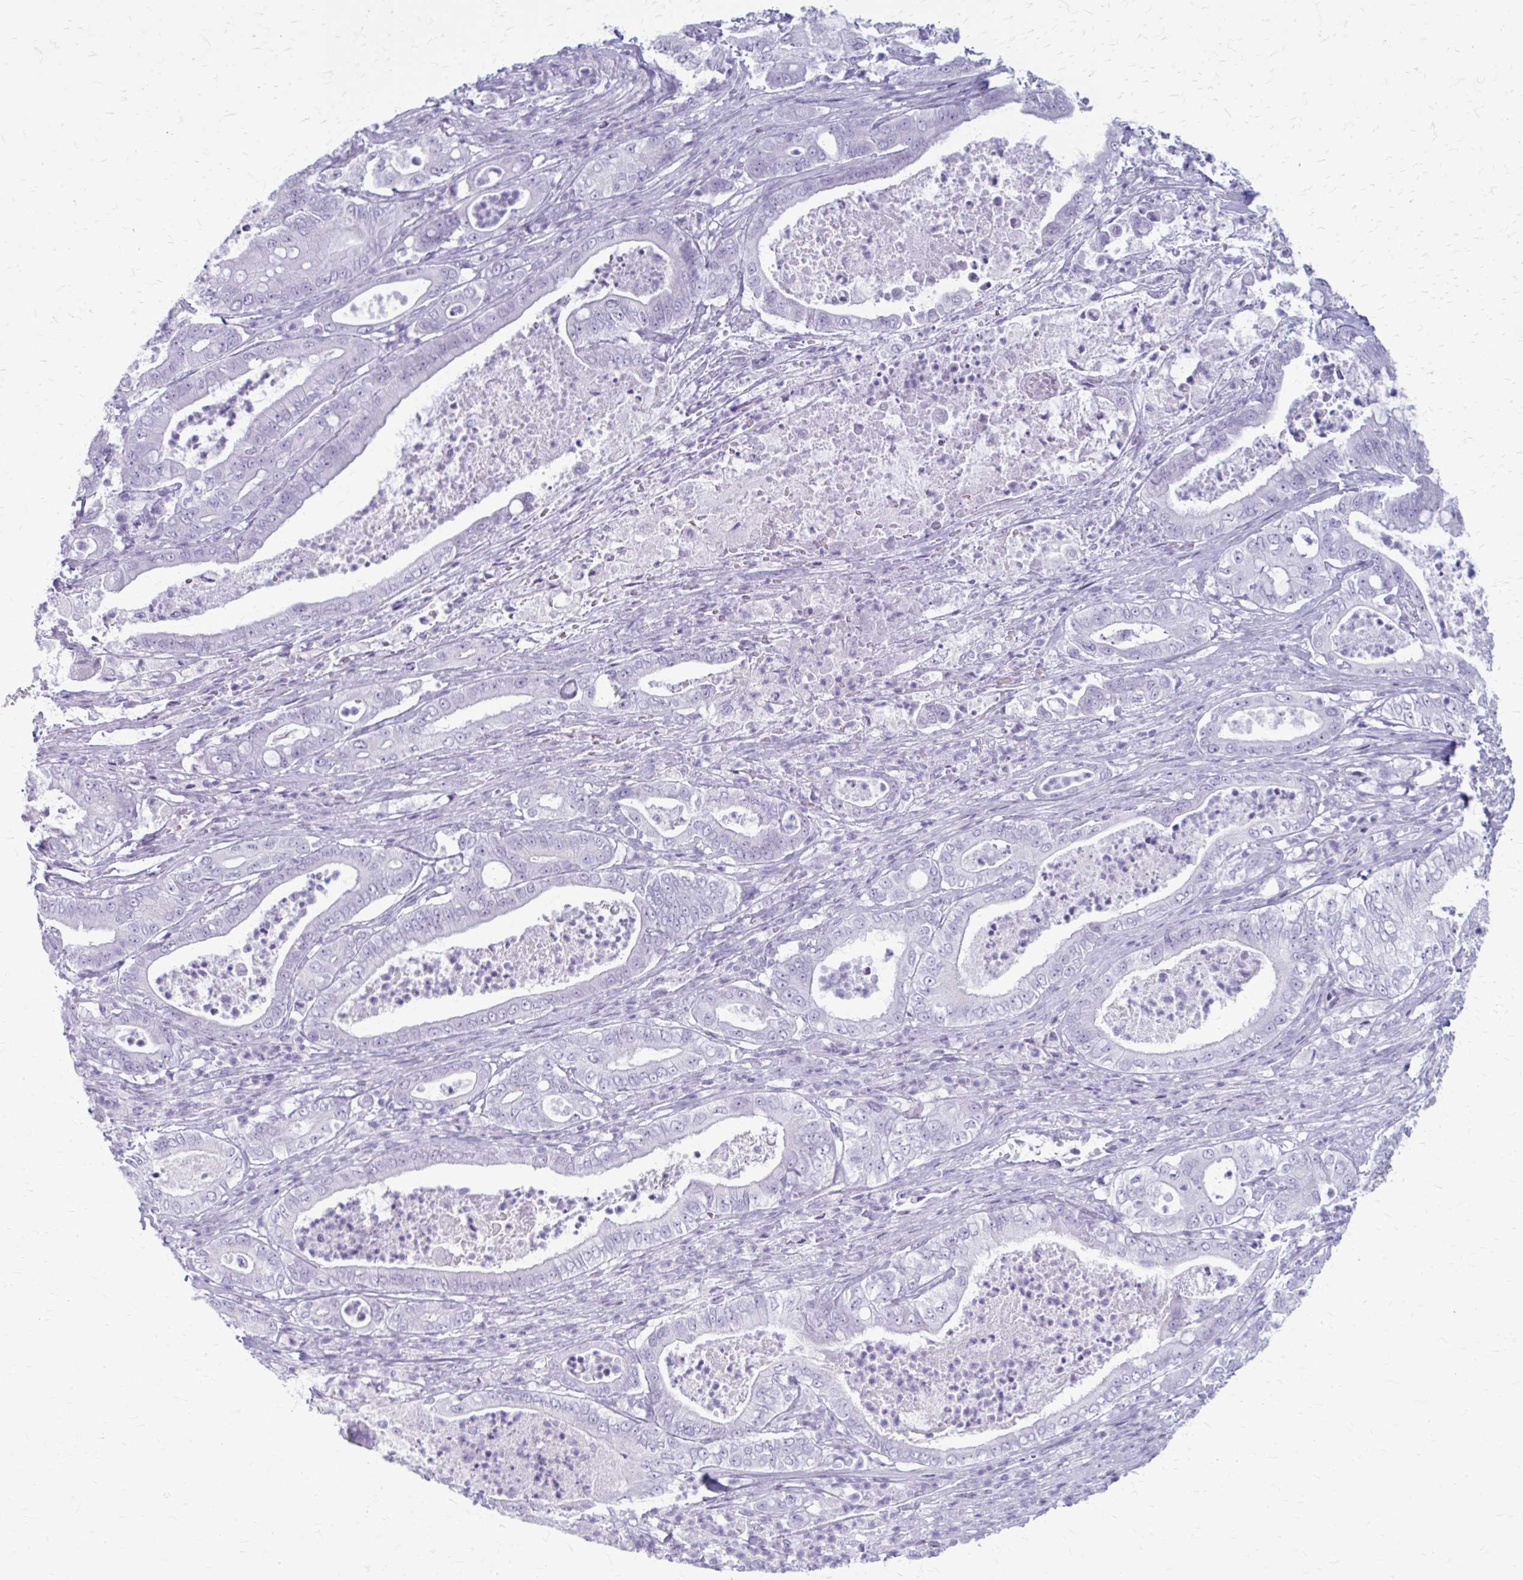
{"staining": {"intensity": "negative", "quantity": "none", "location": "none"}, "tissue": "pancreatic cancer", "cell_type": "Tumor cells", "image_type": "cancer", "snomed": [{"axis": "morphology", "description": "Adenocarcinoma, NOS"}, {"axis": "topography", "description": "Pancreas"}], "caption": "Immunohistochemical staining of human pancreatic adenocarcinoma shows no significant expression in tumor cells.", "gene": "KRT5", "patient": {"sex": "male", "age": 71}}